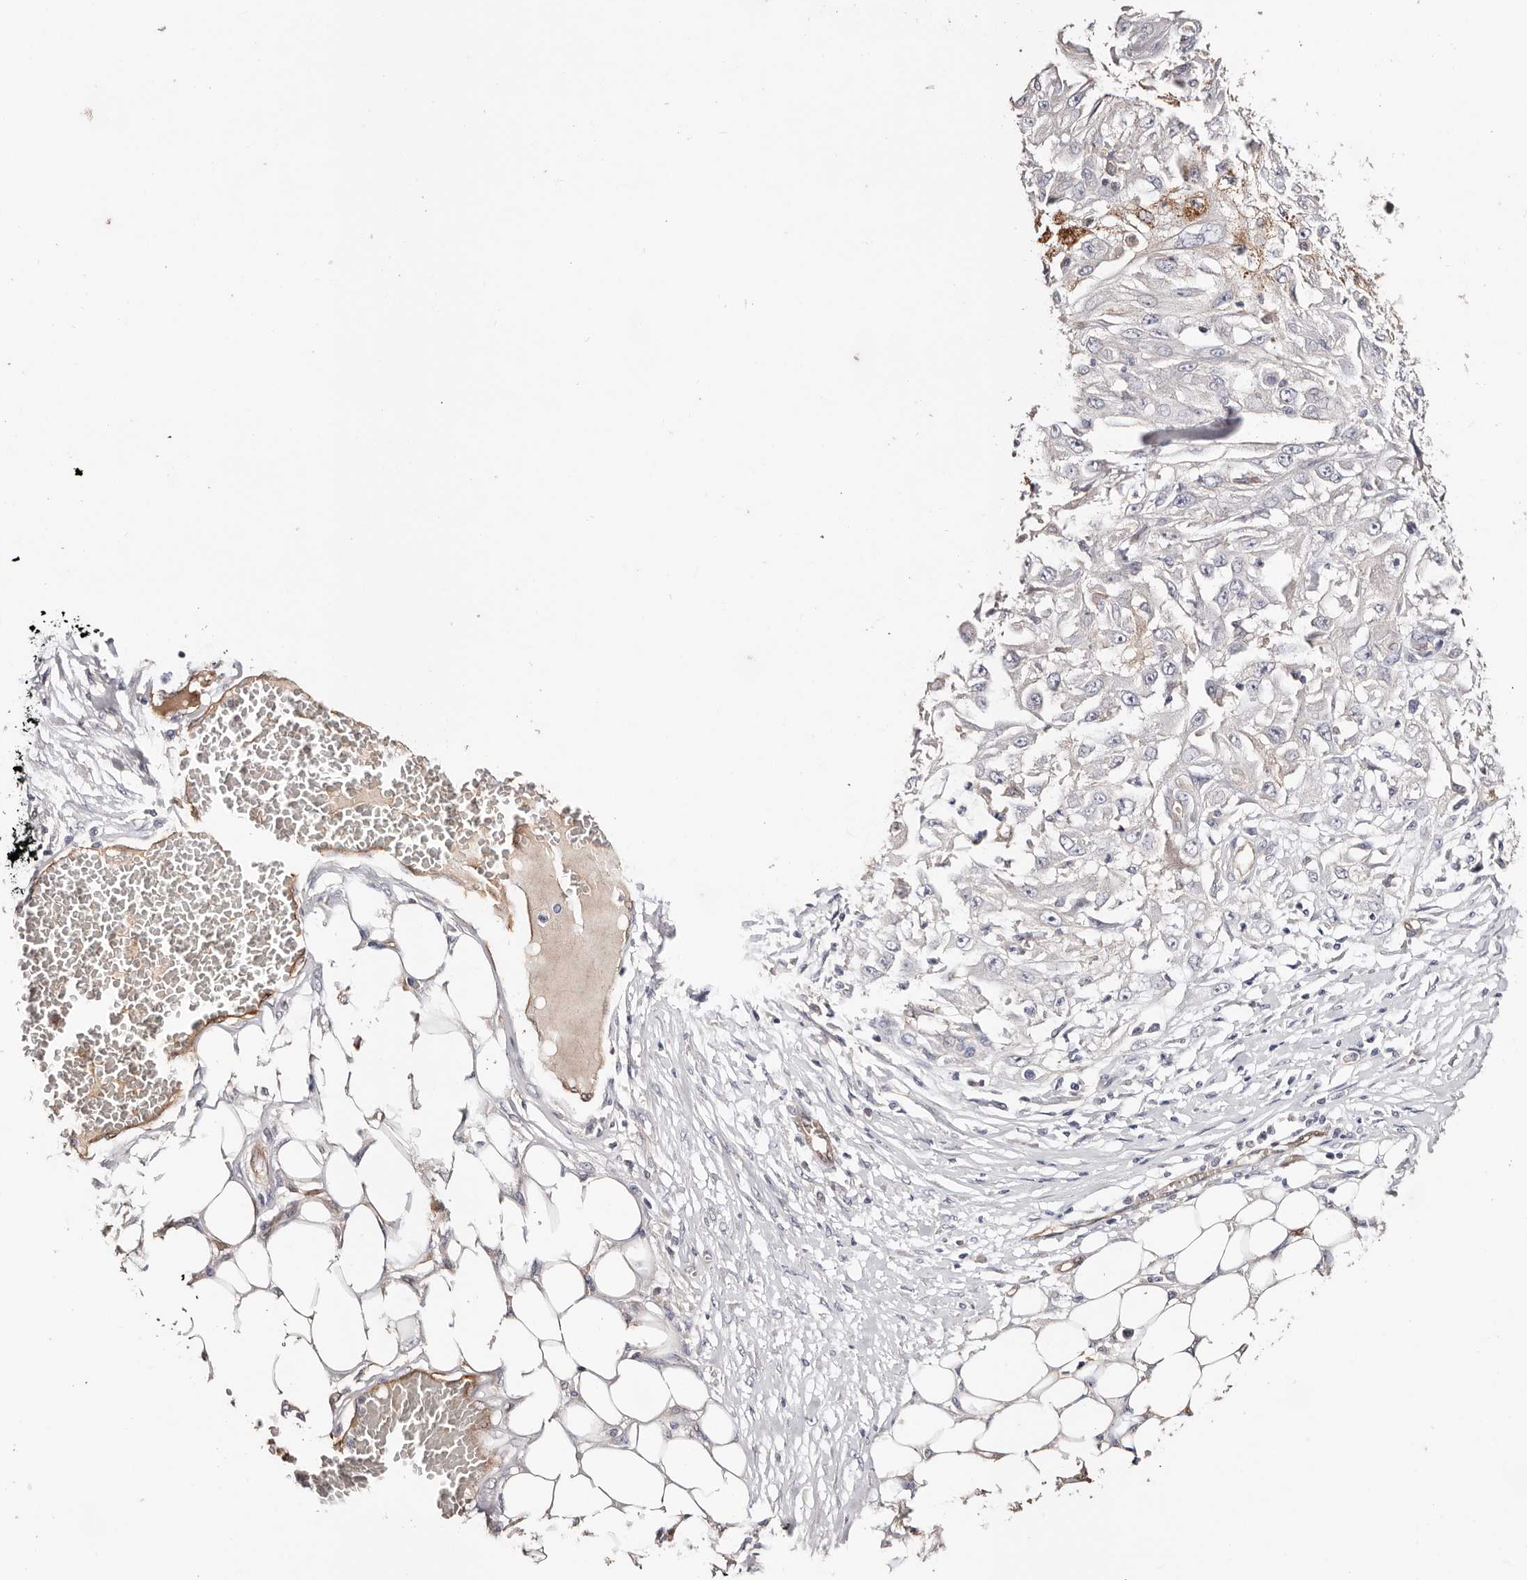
{"staining": {"intensity": "negative", "quantity": "none", "location": "none"}, "tissue": "skin cancer", "cell_type": "Tumor cells", "image_type": "cancer", "snomed": [{"axis": "morphology", "description": "Squamous cell carcinoma, NOS"}, {"axis": "morphology", "description": "Squamous cell carcinoma, metastatic, NOS"}, {"axis": "topography", "description": "Skin"}, {"axis": "topography", "description": "Lymph node"}], "caption": "A high-resolution image shows immunohistochemistry staining of skin squamous cell carcinoma, which reveals no significant positivity in tumor cells.", "gene": "TGM2", "patient": {"sex": "male", "age": 75}}